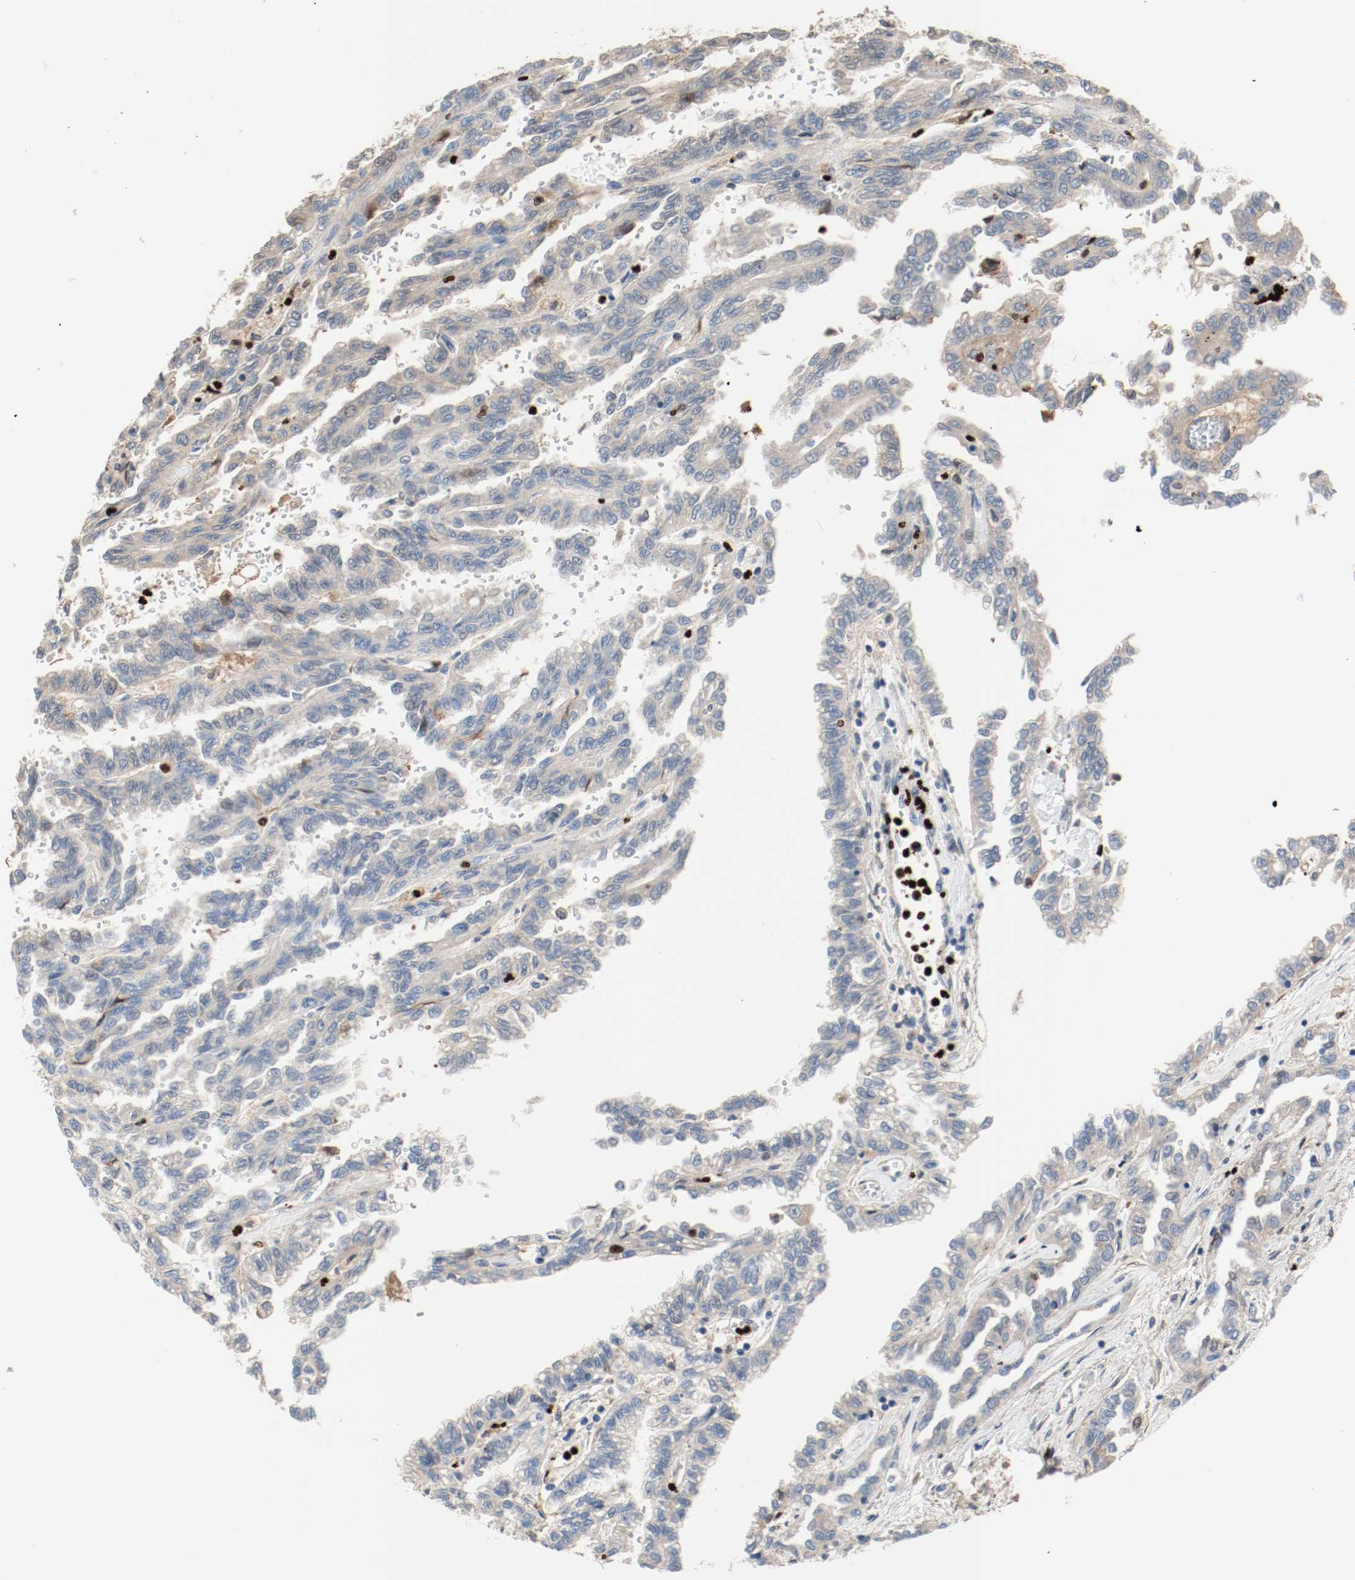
{"staining": {"intensity": "negative", "quantity": "none", "location": "none"}, "tissue": "renal cancer", "cell_type": "Tumor cells", "image_type": "cancer", "snomed": [{"axis": "morphology", "description": "Inflammation, NOS"}, {"axis": "morphology", "description": "Adenocarcinoma, NOS"}, {"axis": "topography", "description": "Kidney"}], "caption": "Tumor cells are negative for brown protein staining in renal cancer (adenocarcinoma). (IHC, brightfield microscopy, high magnification).", "gene": "BLK", "patient": {"sex": "male", "age": 68}}